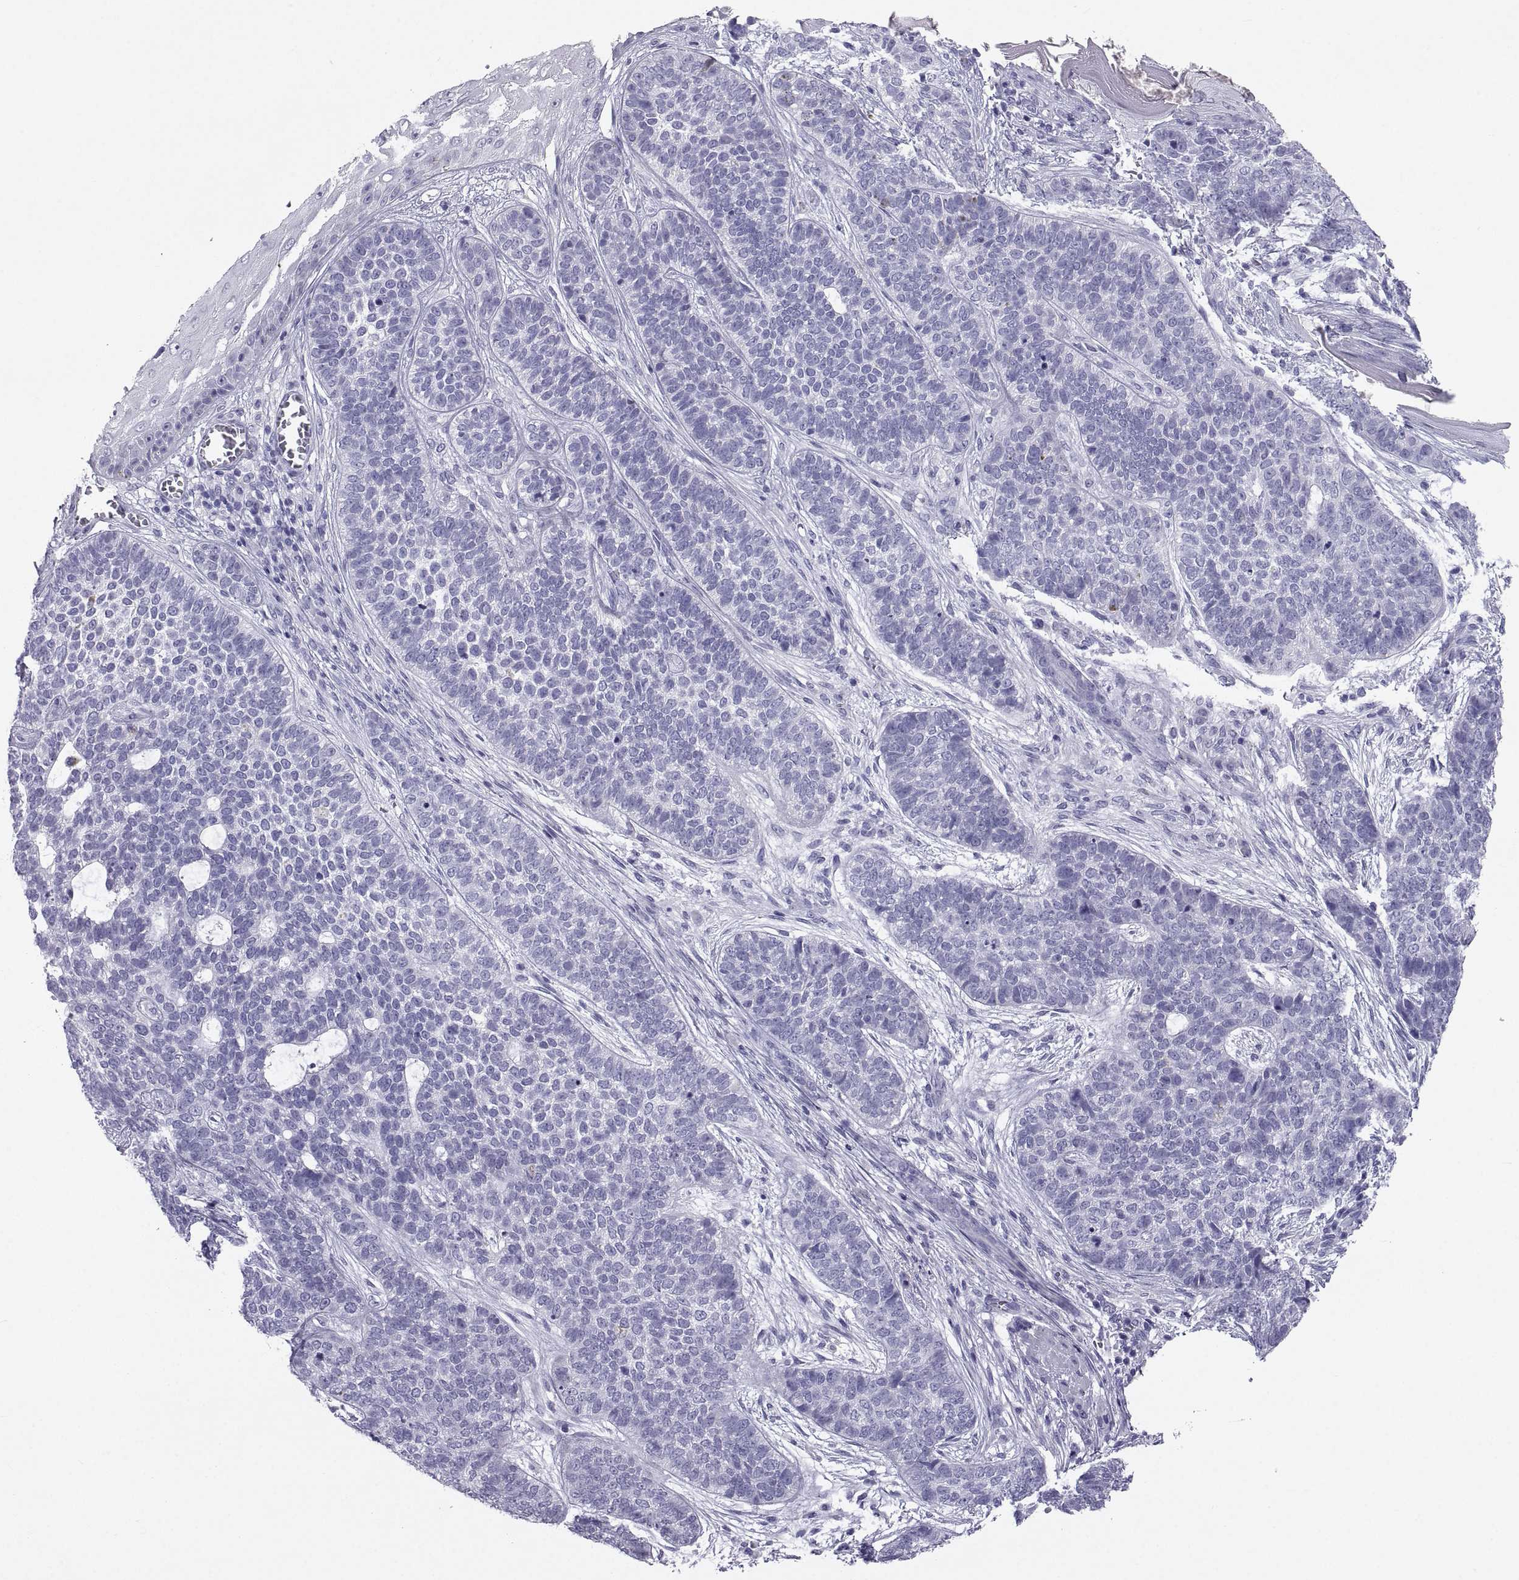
{"staining": {"intensity": "negative", "quantity": "none", "location": "none"}, "tissue": "skin cancer", "cell_type": "Tumor cells", "image_type": "cancer", "snomed": [{"axis": "morphology", "description": "Basal cell carcinoma"}, {"axis": "topography", "description": "Skin"}], "caption": "The photomicrograph demonstrates no staining of tumor cells in skin basal cell carcinoma.", "gene": "PCSK1N", "patient": {"sex": "female", "age": 69}}